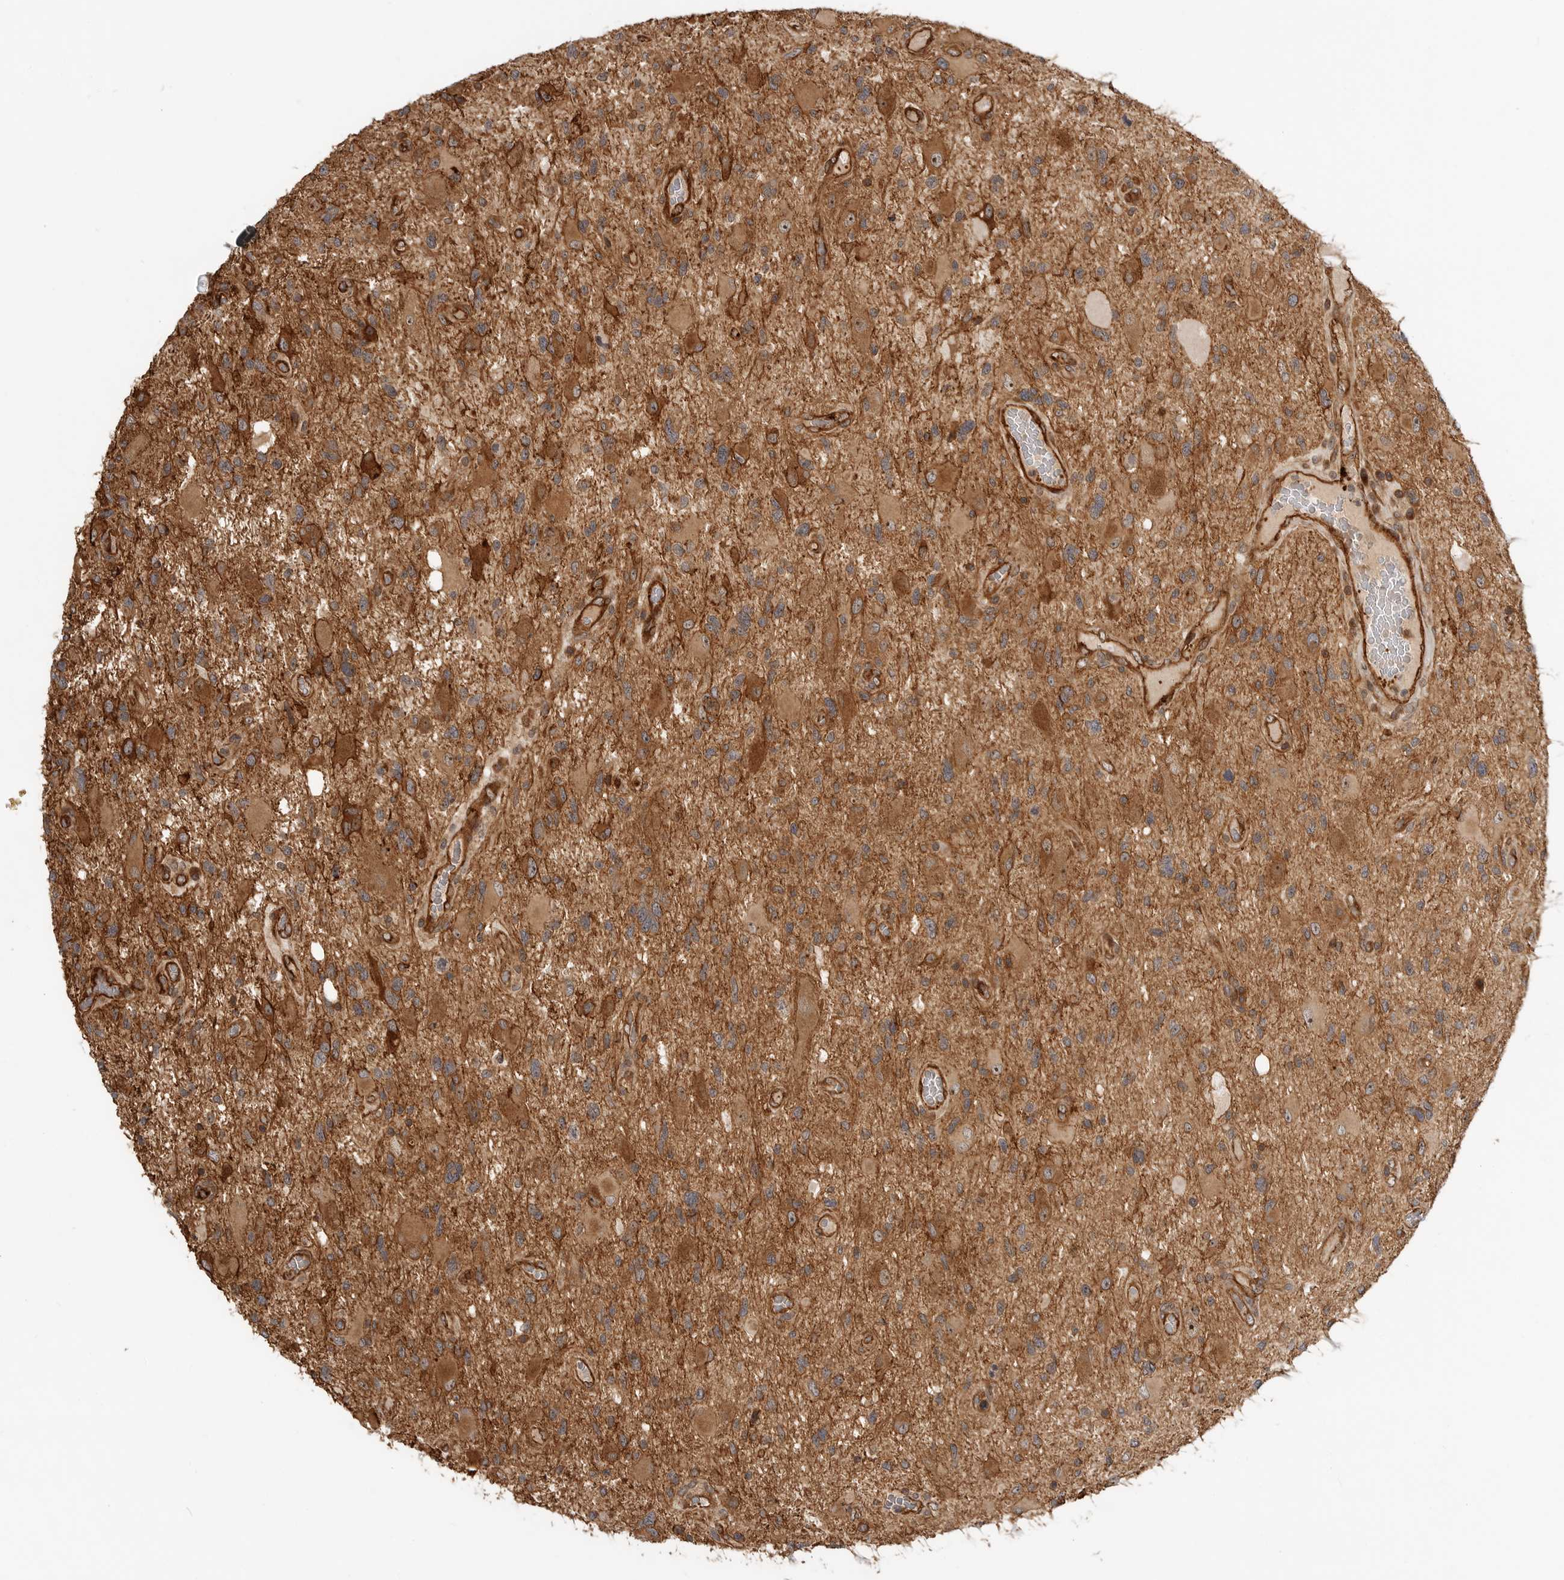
{"staining": {"intensity": "moderate", "quantity": ">75%", "location": "cytoplasmic/membranous"}, "tissue": "glioma", "cell_type": "Tumor cells", "image_type": "cancer", "snomed": [{"axis": "morphology", "description": "Glioma, malignant, High grade"}, {"axis": "topography", "description": "Brain"}], "caption": "This image reveals immunohistochemistry (IHC) staining of human glioma, with medium moderate cytoplasmic/membranous staining in approximately >75% of tumor cells.", "gene": "GPATCH2", "patient": {"sex": "male", "age": 33}}